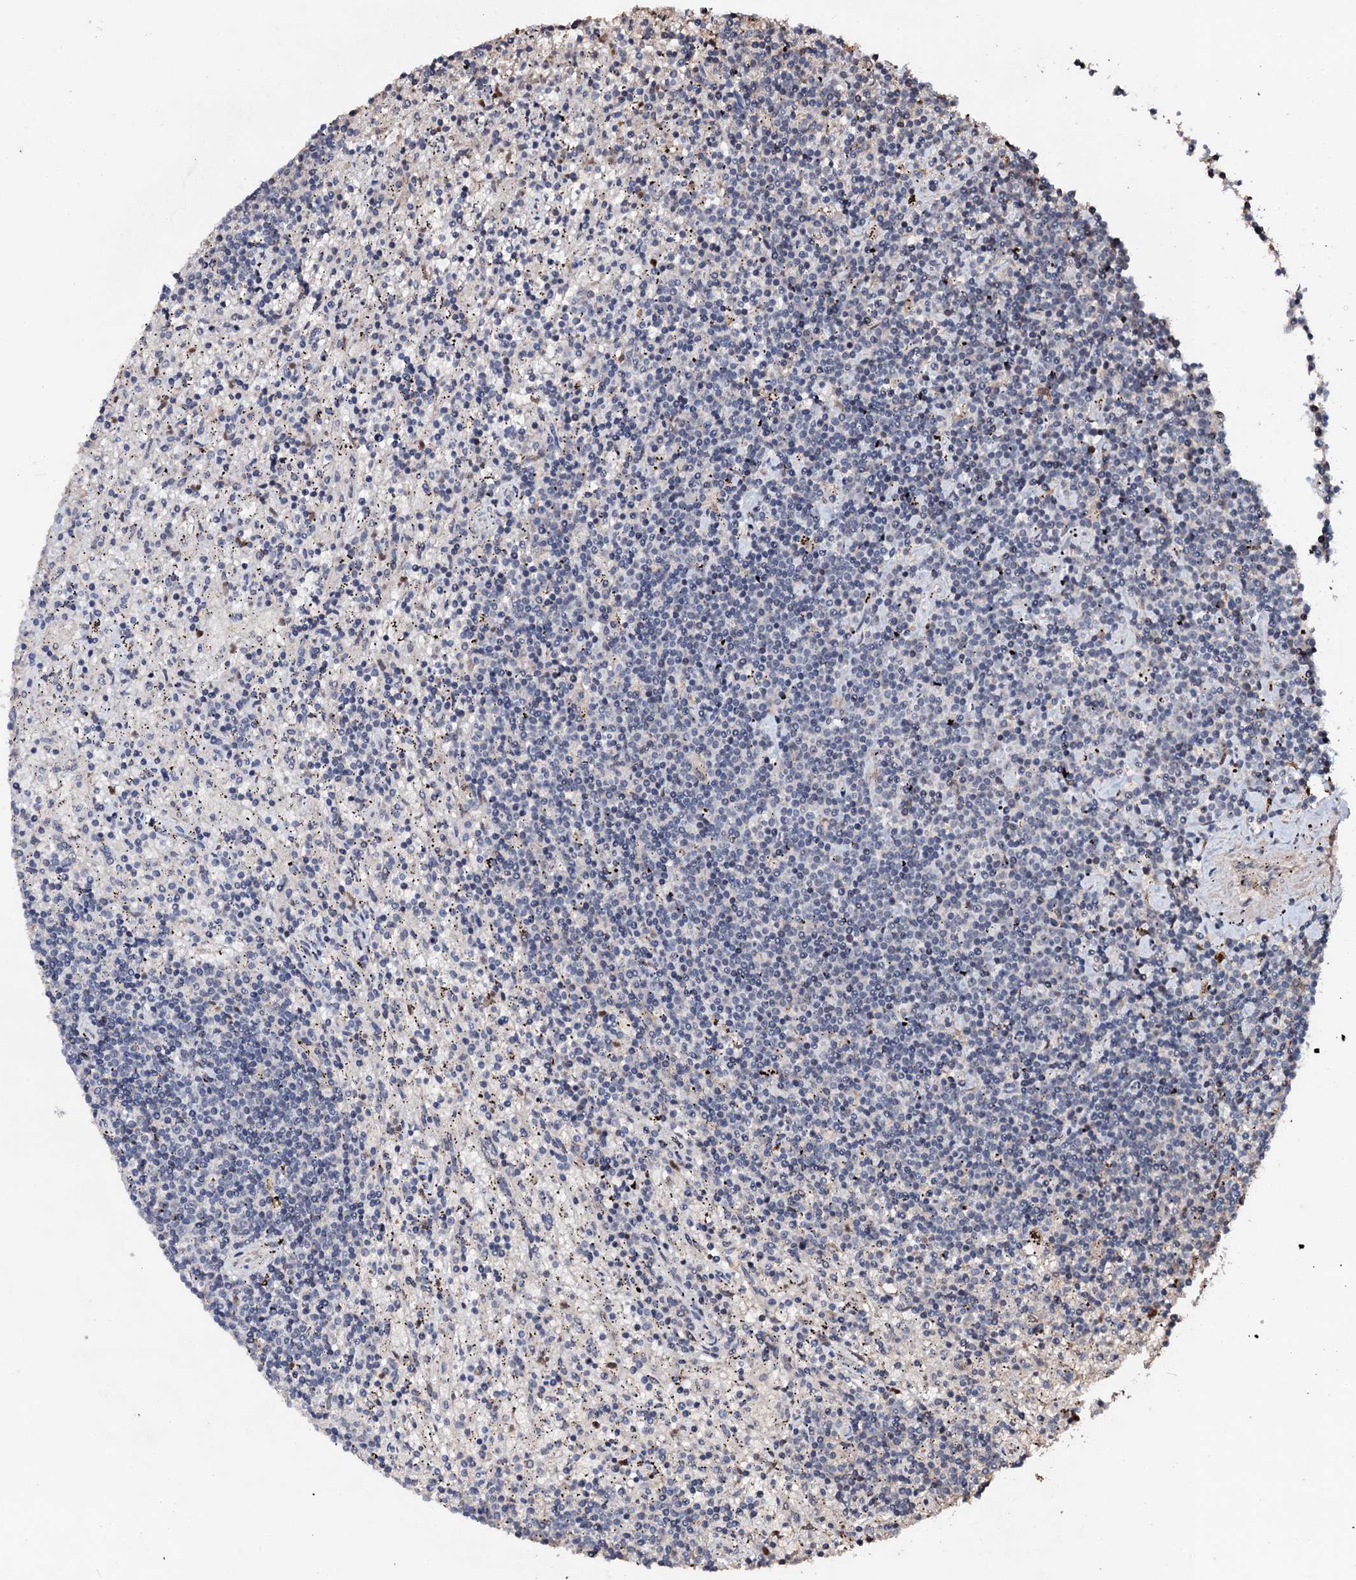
{"staining": {"intensity": "negative", "quantity": "none", "location": "none"}, "tissue": "lymphoma", "cell_type": "Tumor cells", "image_type": "cancer", "snomed": [{"axis": "morphology", "description": "Malignant lymphoma, non-Hodgkin's type, Low grade"}, {"axis": "topography", "description": "Spleen"}], "caption": "Image shows no protein expression in tumor cells of lymphoma tissue.", "gene": "SUPT7L", "patient": {"sex": "male", "age": 76}}